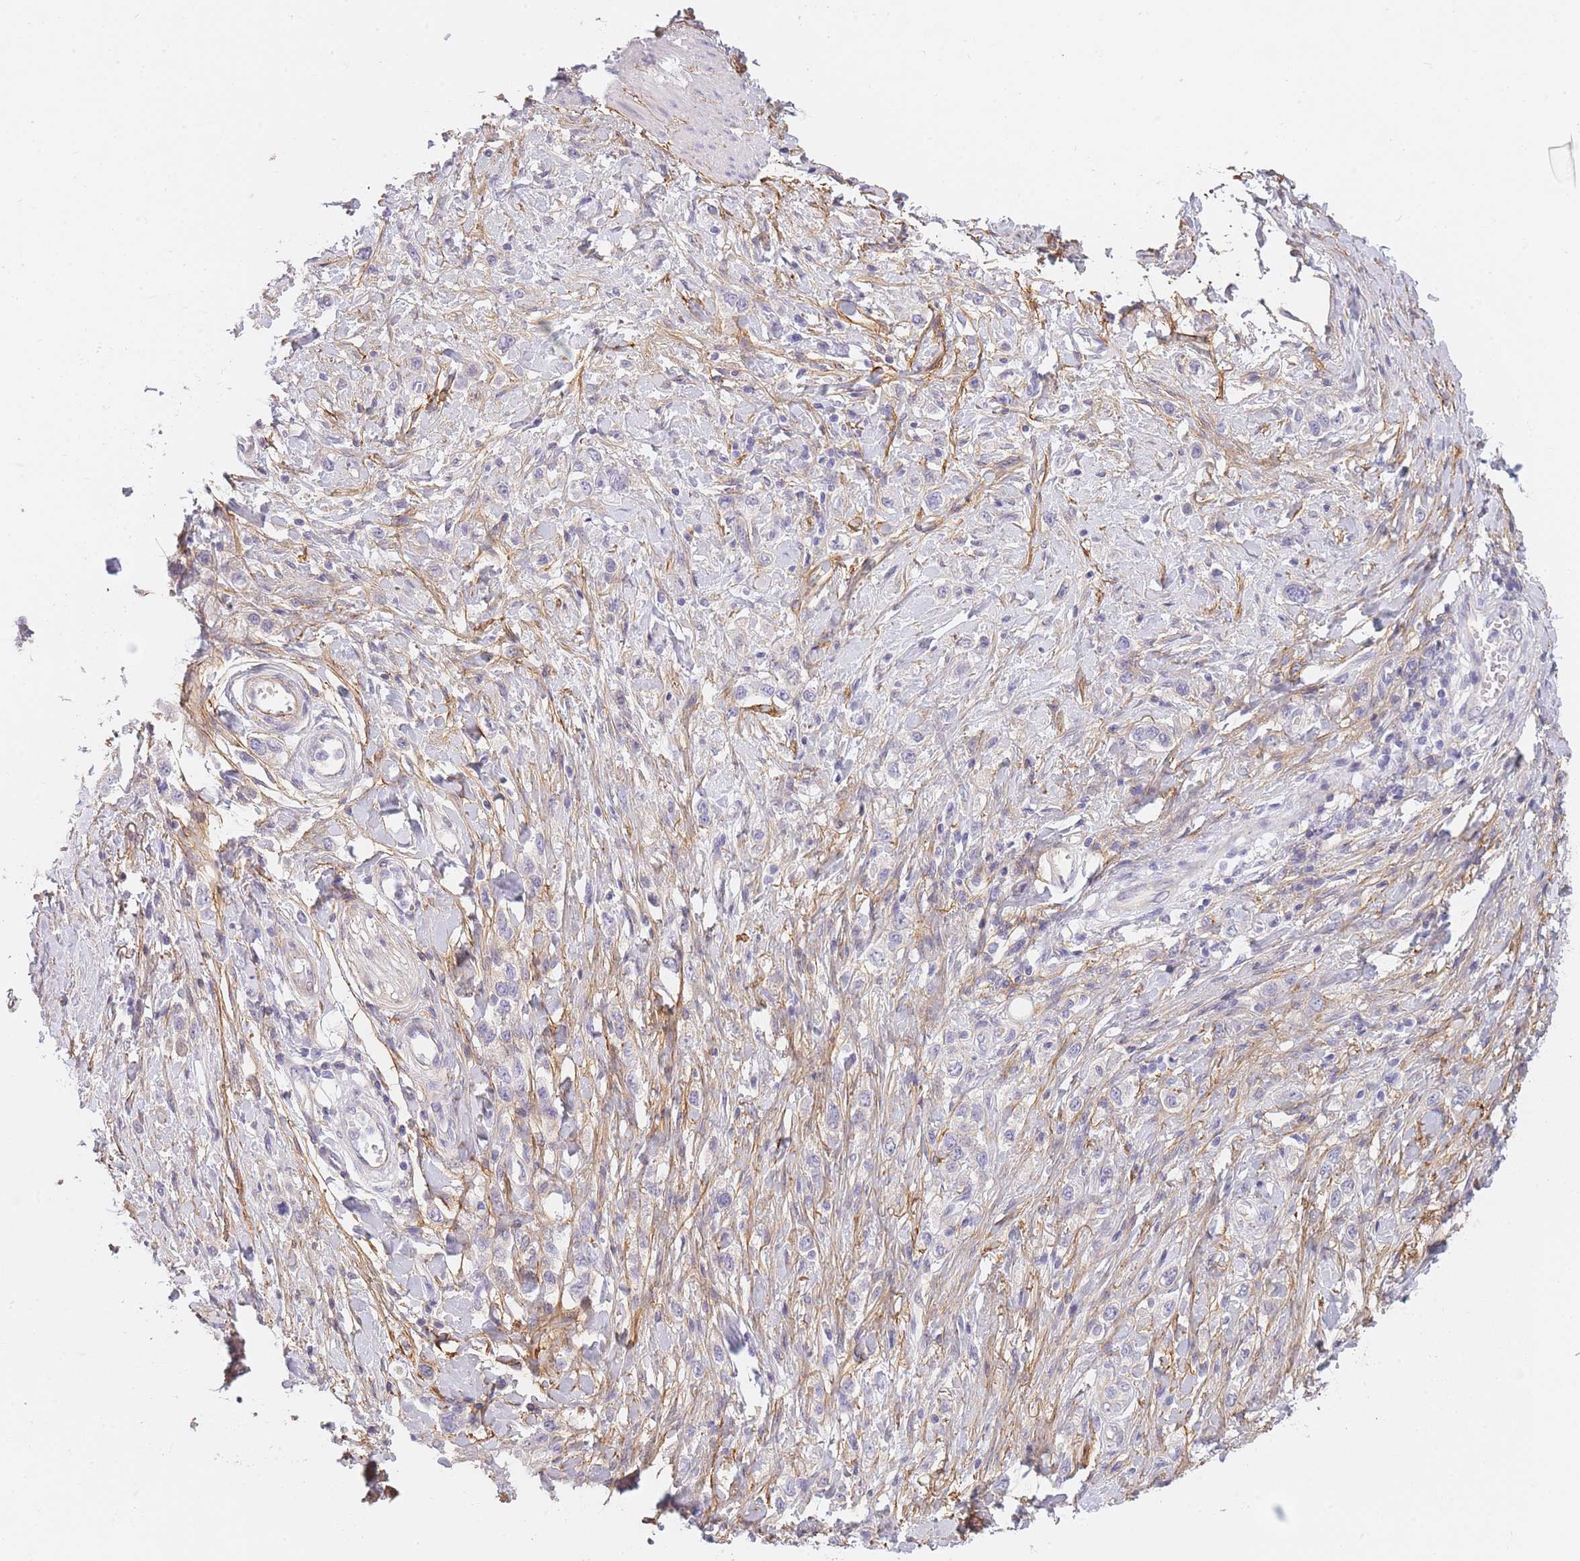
{"staining": {"intensity": "negative", "quantity": "none", "location": "none"}, "tissue": "stomach cancer", "cell_type": "Tumor cells", "image_type": "cancer", "snomed": [{"axis": "morphology", "description": "Adenocarcinoma, NOS"}, {"axis": "topography", "description": "Stomach"}], "caption": "High magnification brightfield microscopy of stomach cancer (adenocarcinoma) stained with DAB (3,3'-diaminobenzidine) (brown) and counterstained with hematoxylin (blue): tumor cells show no significant expression.", "gene": "AP3M2", "patient": {"sex": "female", "age": 65}}